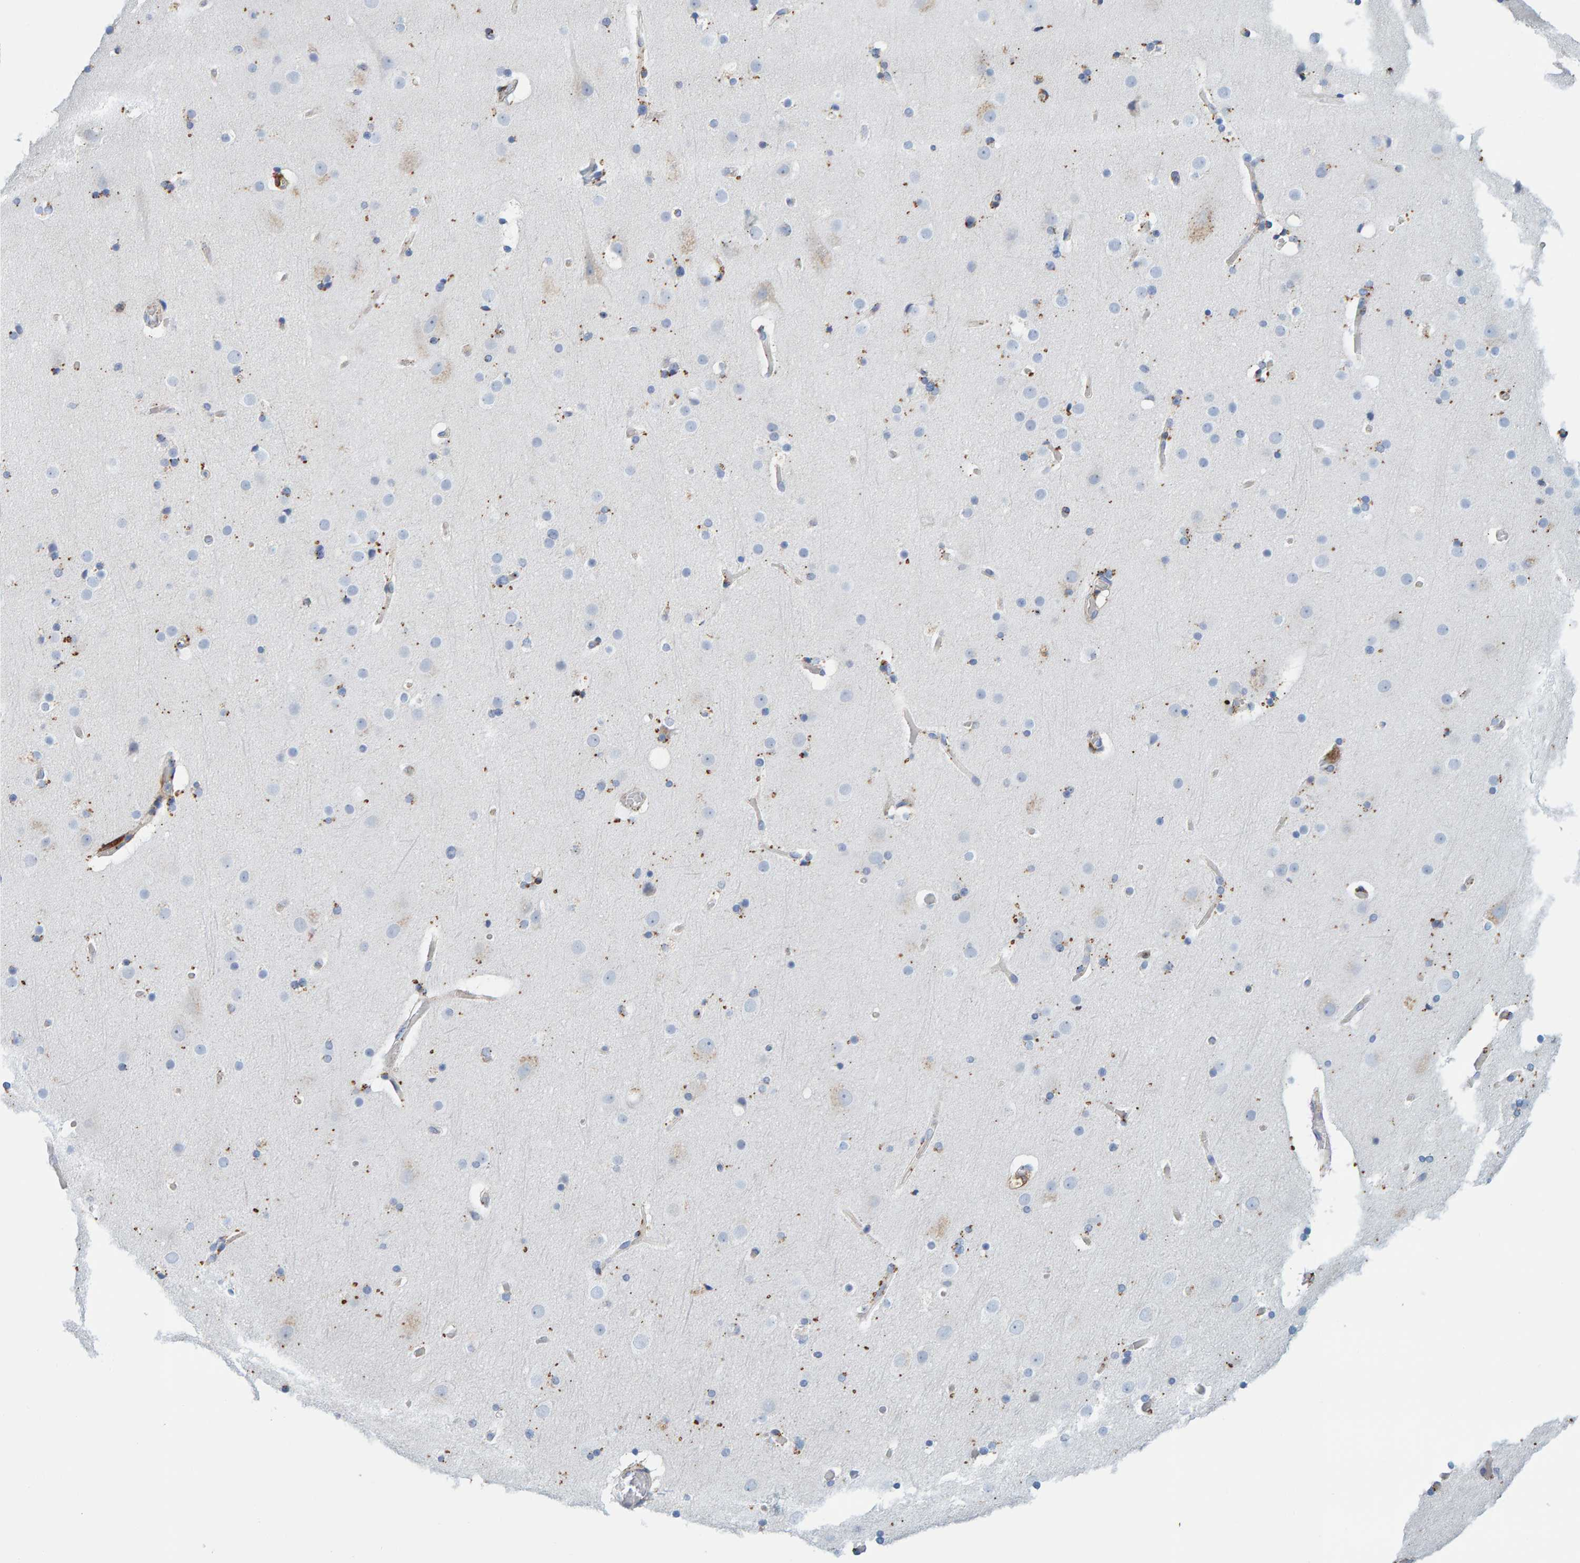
{"staining": {"intensity": "negative", "quantity": "none", "location": "none"}, "tissue": "cerebral cortex", "cell_type": "Endothelial cells", "image_type": "normal", "snomed": [{"axis": "morphology", "description": "Normal tissue, NOS"}, {"axis": "topography", "description": "Cerebral cortex"}], "caption": "The IHC image has no significant staining in endothelial cells of cerebral cortex.", "gene": "BIN3", "patient": {"sex": "male", "age": 57}}